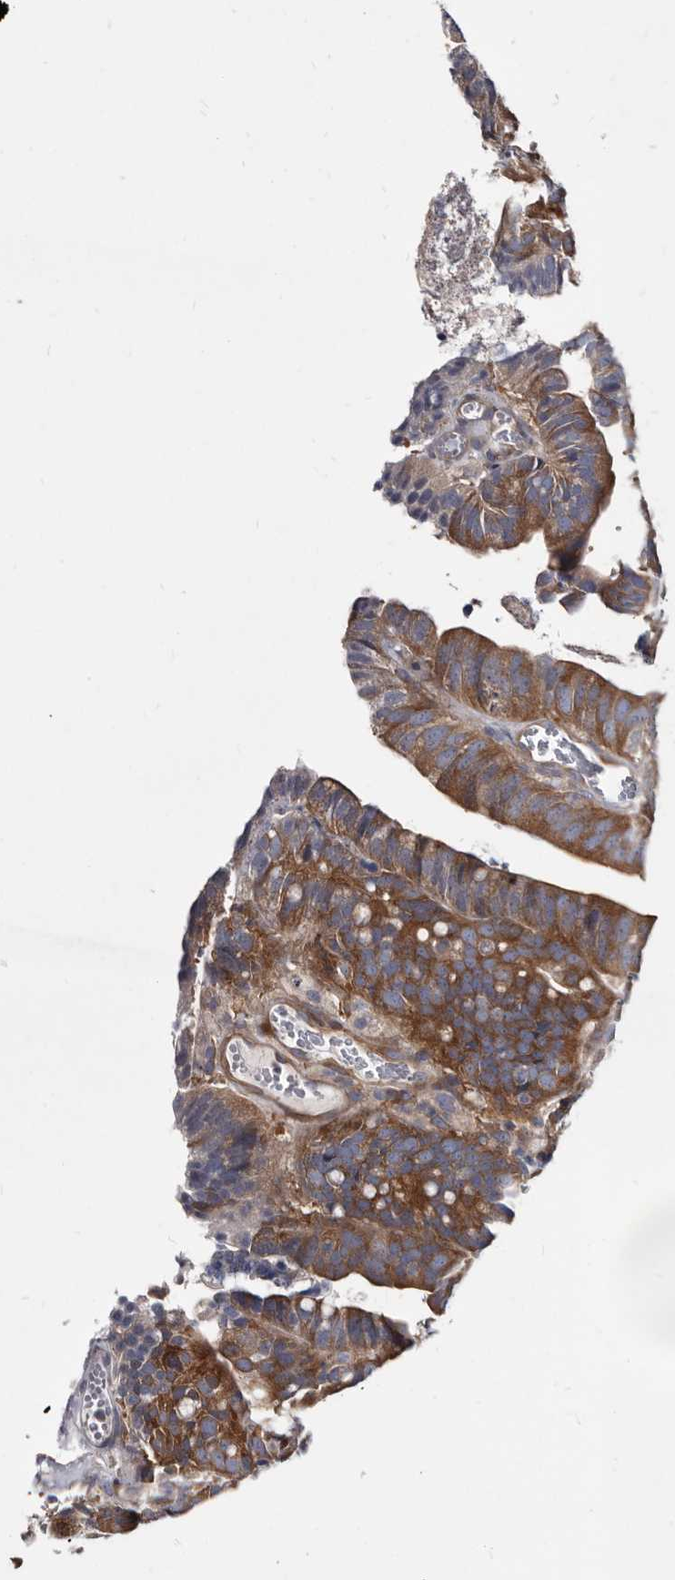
{"staining": {"intensity": "moderate", "quantity": ">75%", "location": "cytoplasmic/membranous"}, "tissue": "colorectal cancer", "cell_type": "Tumor cells", "image_type": "cancer", "snomed": [{"axis": "morphology", "description": "Adenocarcinoma, NOS"}, {"axis": "topography", "description": "Colon"}], "caption": "Colorectal adenocarcinoma tissue displays moderate cytoplasmic/membranous staining in approximately >75% of tumor cells, visualized by immunohistochemistry. (DAB (3,3'-diaminobenzidine) IHC with brightfield microscopy, high magnification).", "gene": "ABCF2", "patient": {"sex": "female", "age": 66}}